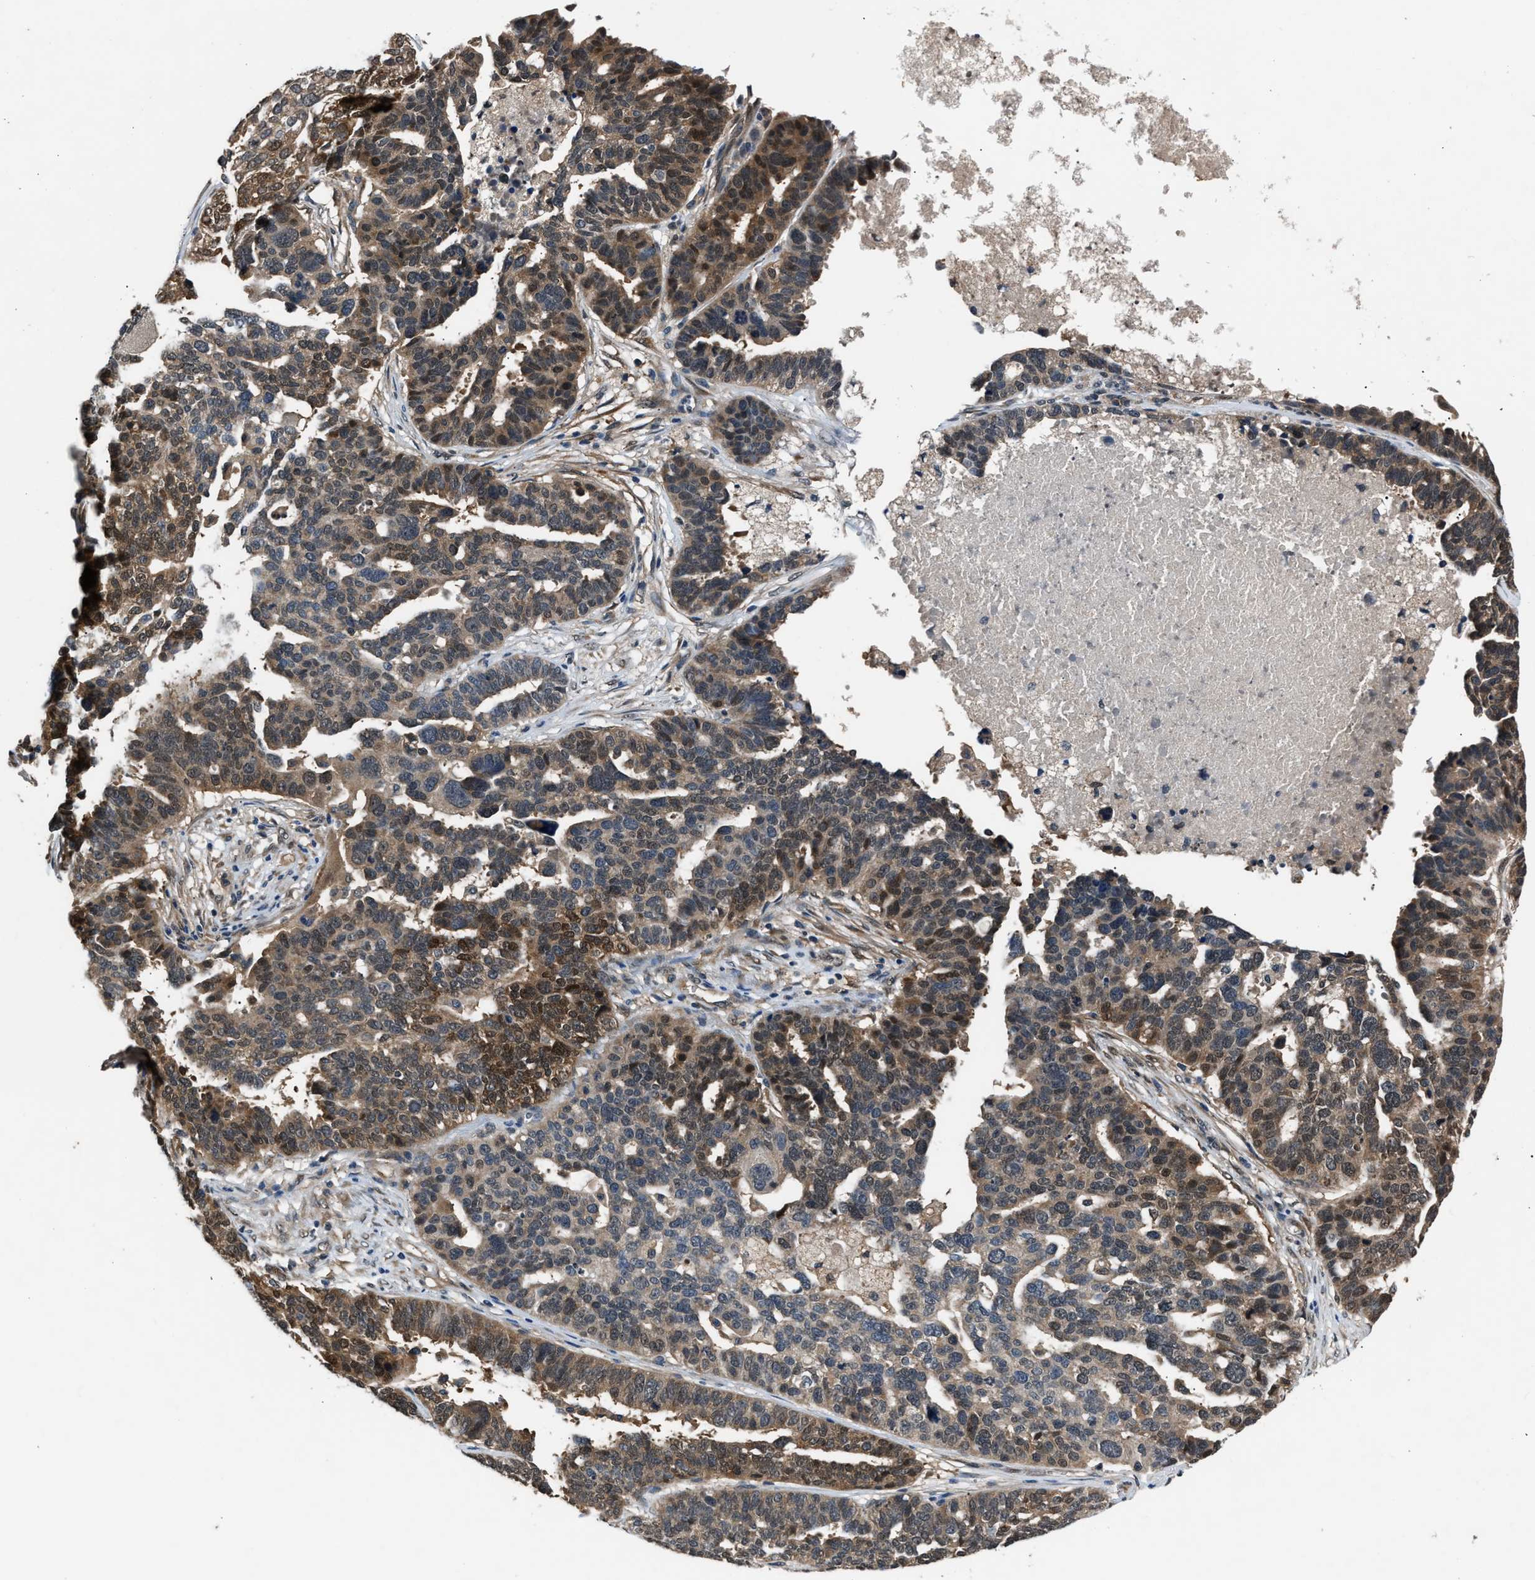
{"staining": {"intensity": "moderate", "quantity": "25%-75%", "location": "cytoplasmic/membranous,nuclear"}, "tissue": "ovarian cancer", "cell_type": "Tumor cells", "image_type": "cancer", "snomed": [{"axis": "morphology", "description": "Cystadenocarcinoma, serous, NOS"}, {"axis": "topography", "description": "Ovary"}], "caption": "A brown stain highlights moderate cytoplasmic/membranous and nuclear positivity of a protein in human ovarian serous cystadenocarcinoma tumor cells. Nuclei are stained in blue.", "gene": "TP53I3", "patient": {"sex": "female", "age": 59}}